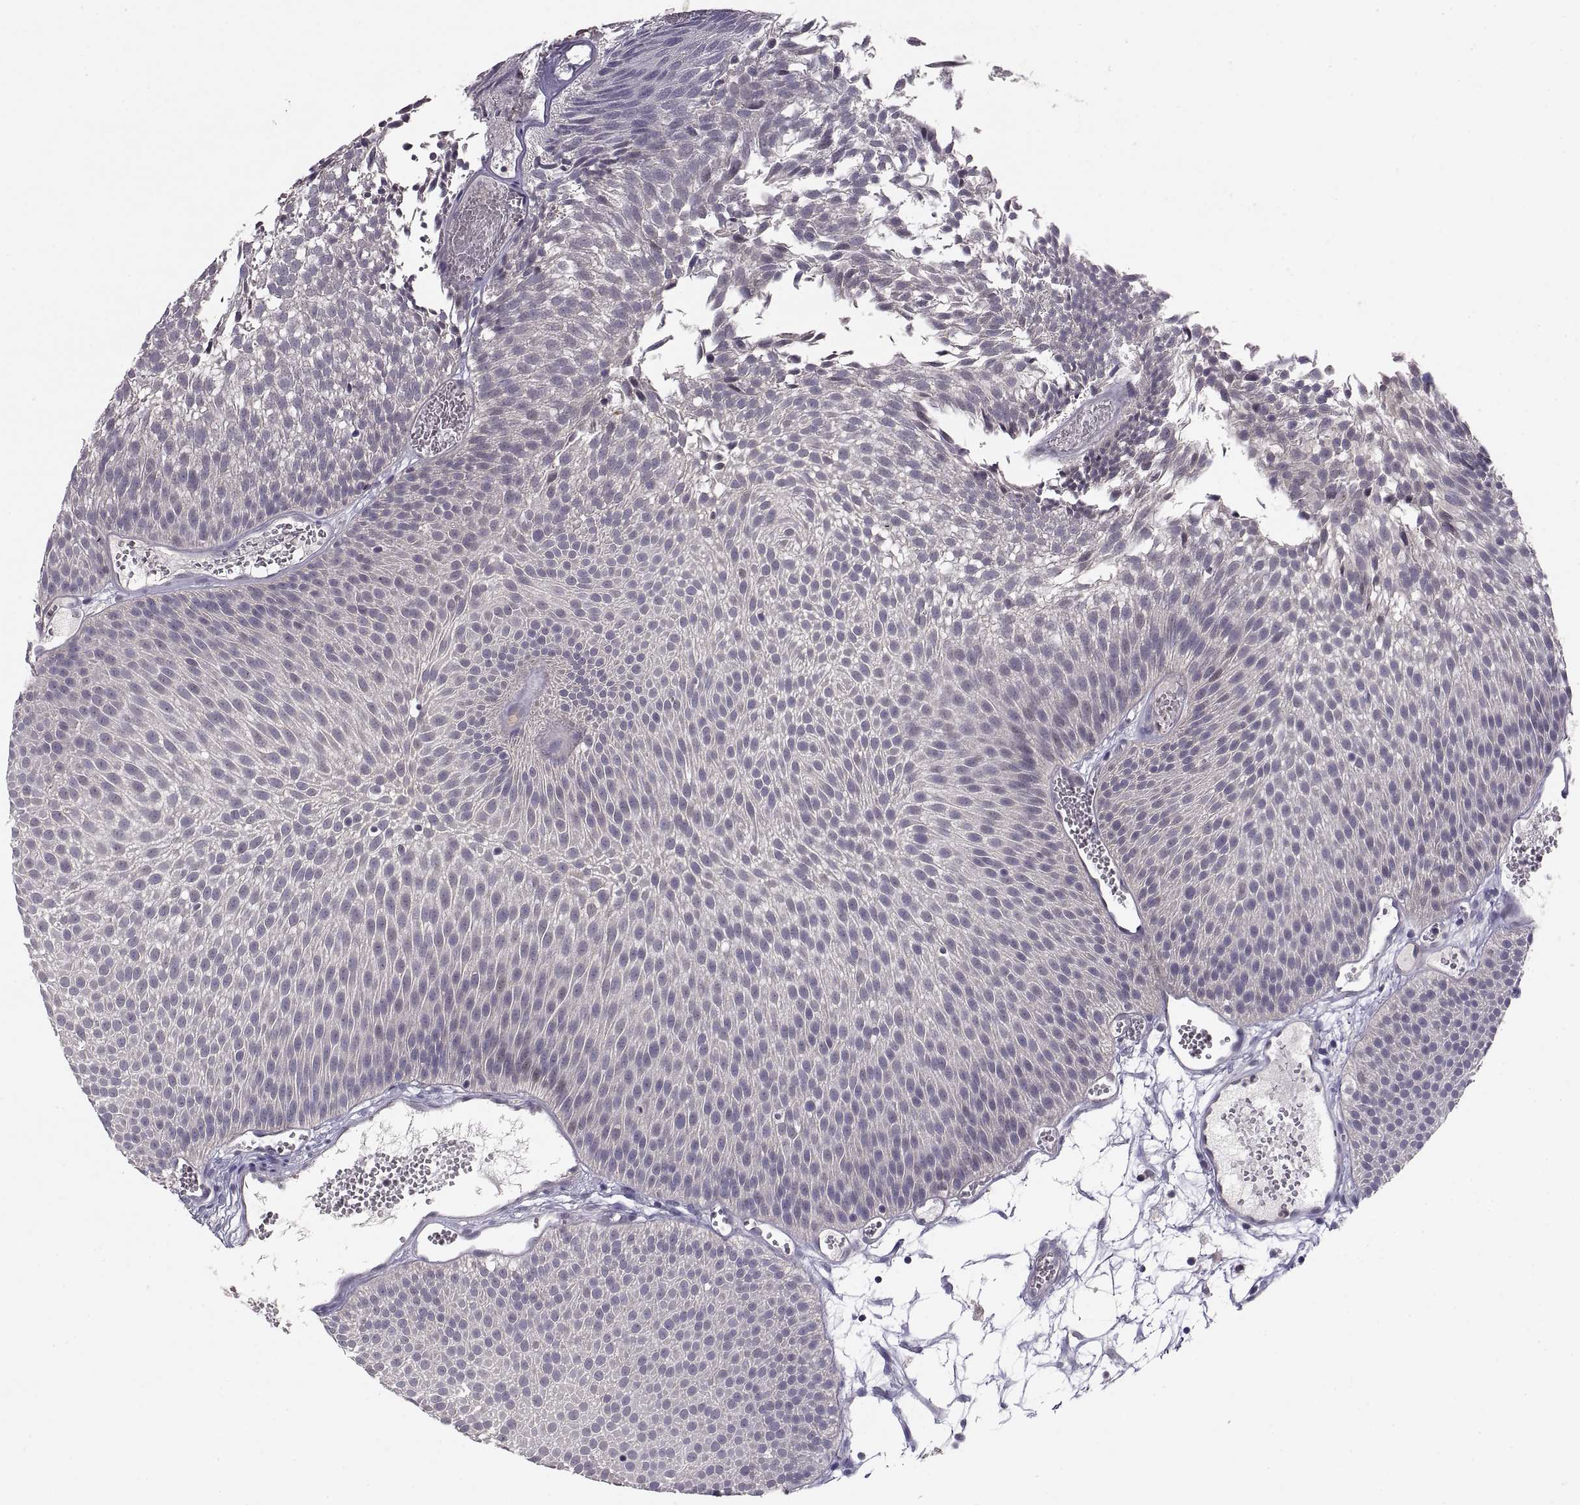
{"staining": {"intensity": "negative", "quantity": "none", "location": "none"}, "tissue": "urothelial cancer", "cell_type": "Tumor cells", "image_type": "cancer", "snomed": [{"axis": "morphology", "description": "Urothelial carcinoma, Low grade"}, {"axis": "topography", "description": "Urinary bladder"}], "caption": "Photomicrograph shows no protein staining in tumor cells of urothelial cancer tissue. The staining is performed using DAB (3,3'-diaminobenzidine) brown chromogen with nuclei counter-stained in using hematoxylin.", "gene": "PAX2", "patient": {"sex": "male", "age": 52}}